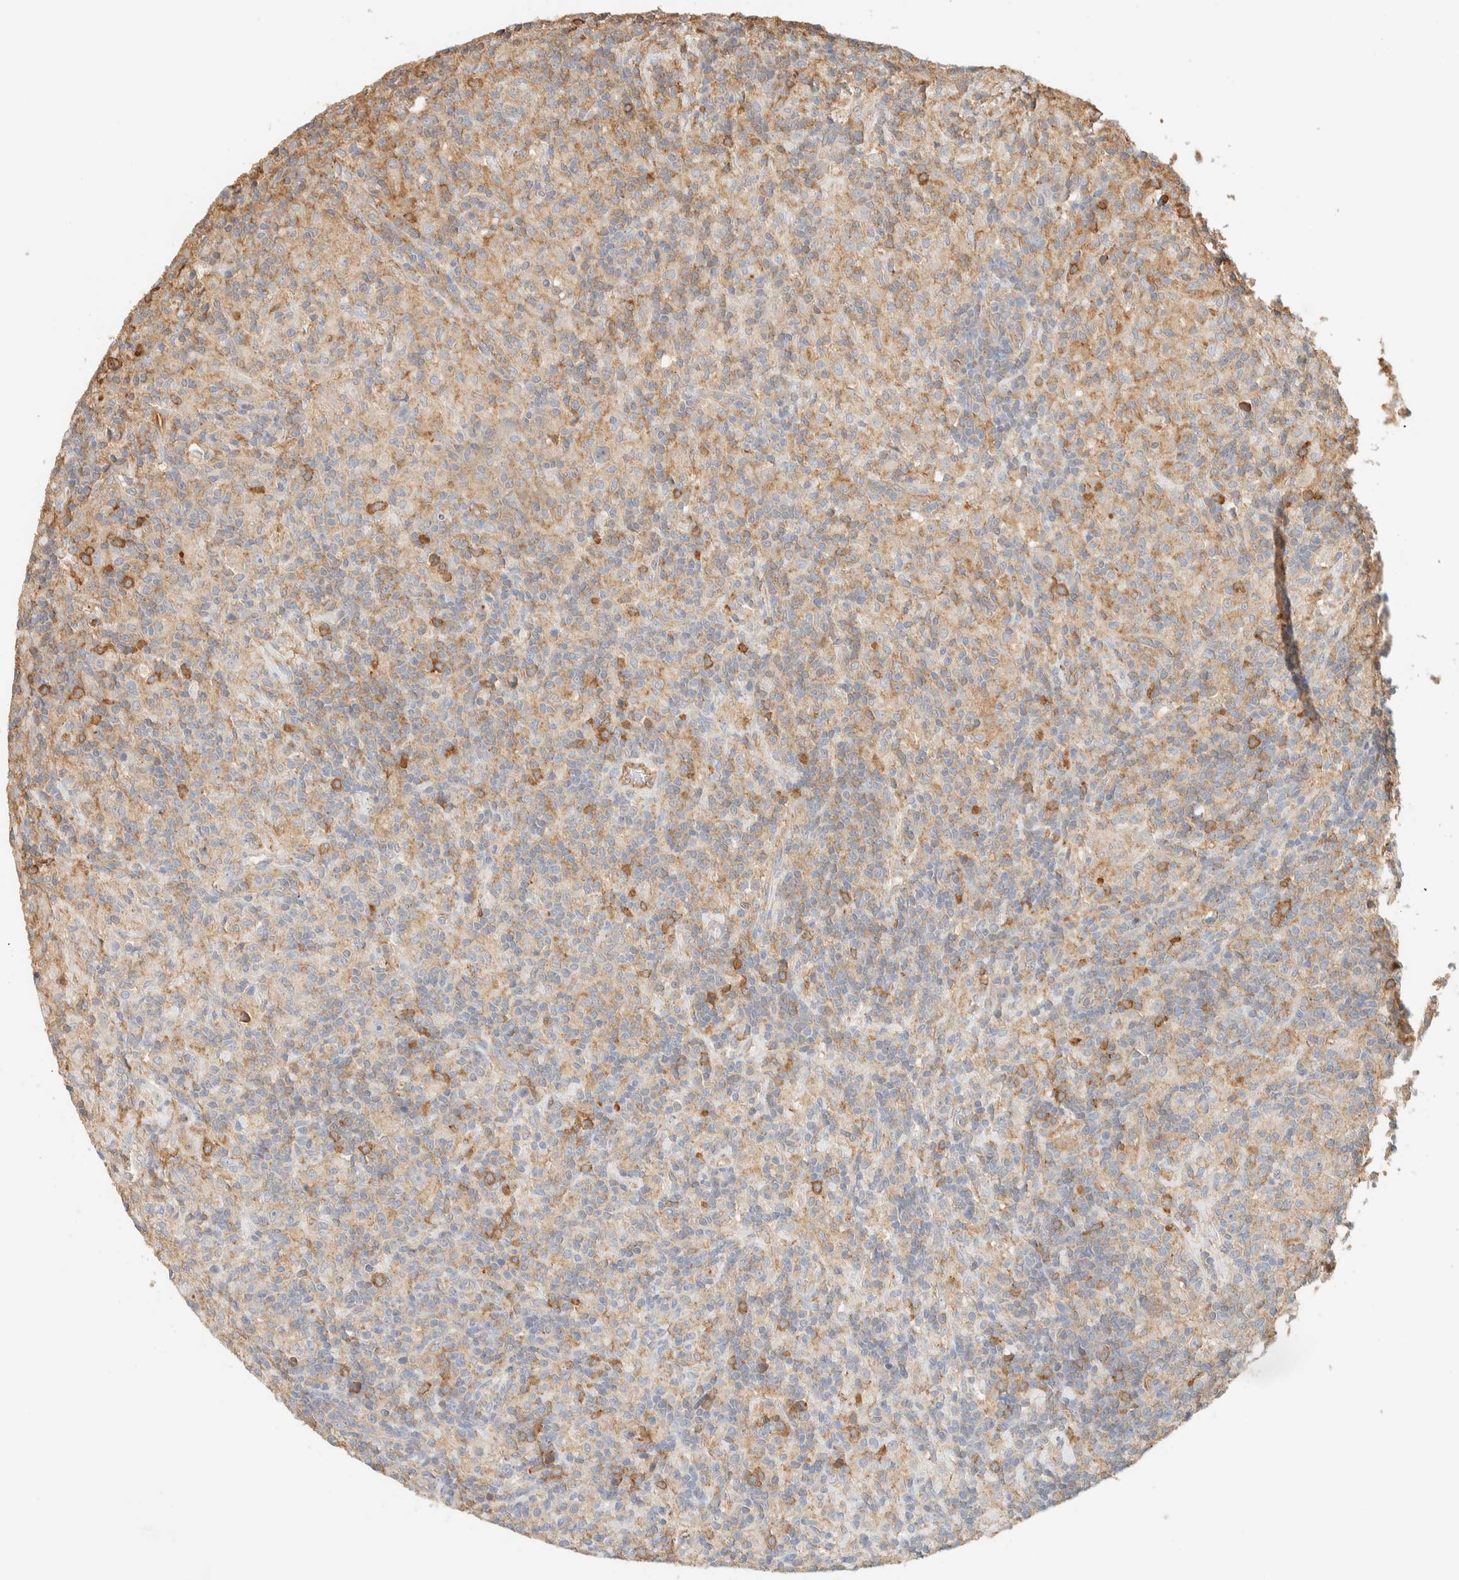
{"staining": {"intensity": "weak", "quantity": "<25%", "location": "cytoplasmic/membranous"}, "tissue": "lymphoma", "cell_type": "Tumor cells", "image_type": "cancer", "snomed": [{"axis": "morphology", "description": "Hodgkin's disease, NOS"}, {"axis": "topography", "description": "Lymph node"}], "caption": "Immunohistochemical staining of human Hodgkin's disease exhibits no significant positivity in tumor cells.", "gene": "TBC1D8B", "patient": {"sex": "male", "age": 70}}